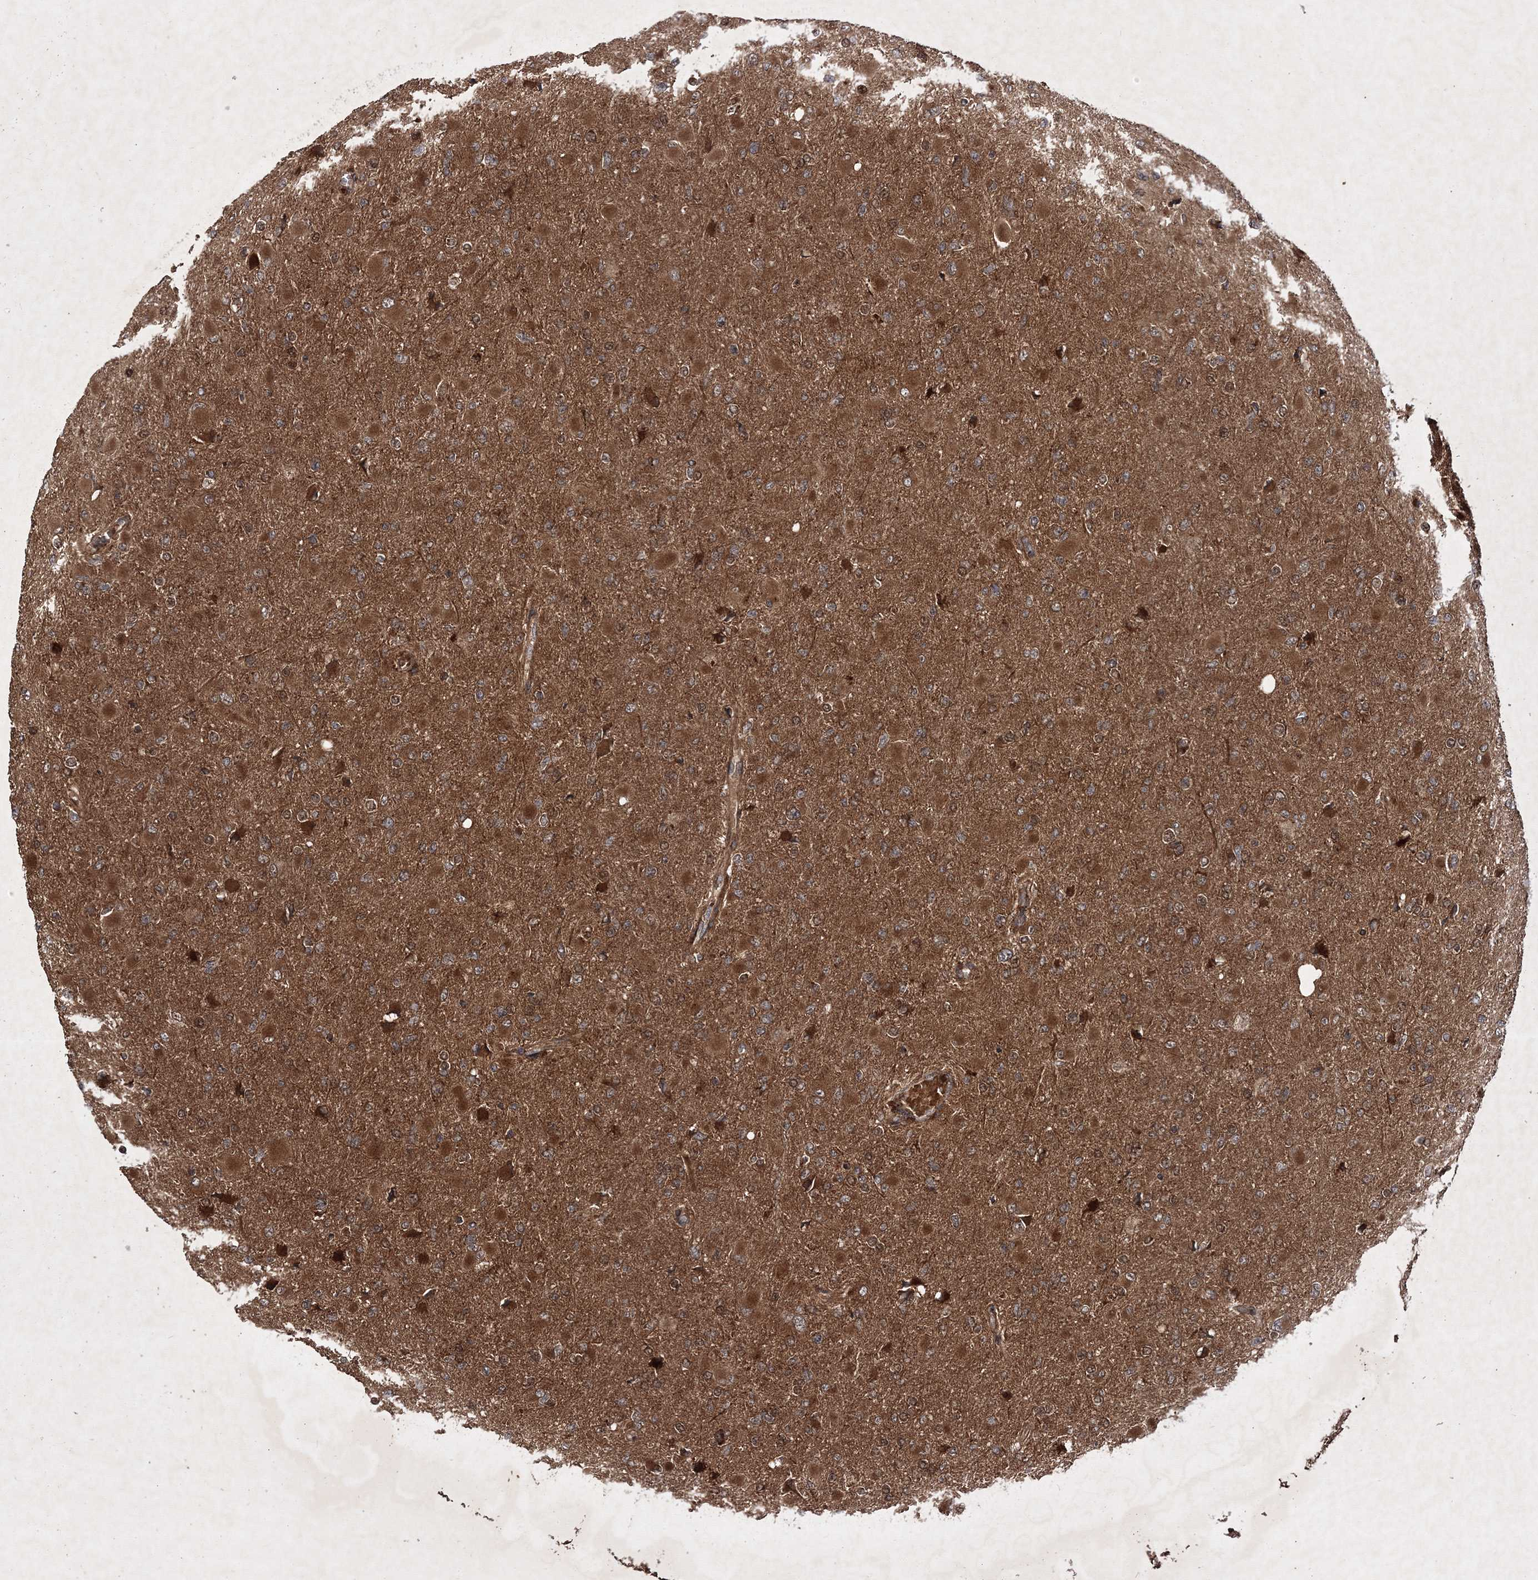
{"staining": {"intensity": "moderate", "quantity": ">75%", "location": "cytoplasmic/membranous,nuclear"}, "tissue": "glioma", "cell_type": "Tumor cells", "image_type": "cancer", "snomed": [{"axis": "morphology", "description": "Glioma, malignant, High grade"}, {"axis": "topography", "description": "Cerebral cortex"}], "caption": "There is medium levels of moderate cytoplasmic/membranous and nuclear staining in tumor cells of glioma, as demonstrated by immunohistochemical staining (brown color).", "gene": "DNAJC13", "patient": {"sex": "female", "age": 36}}